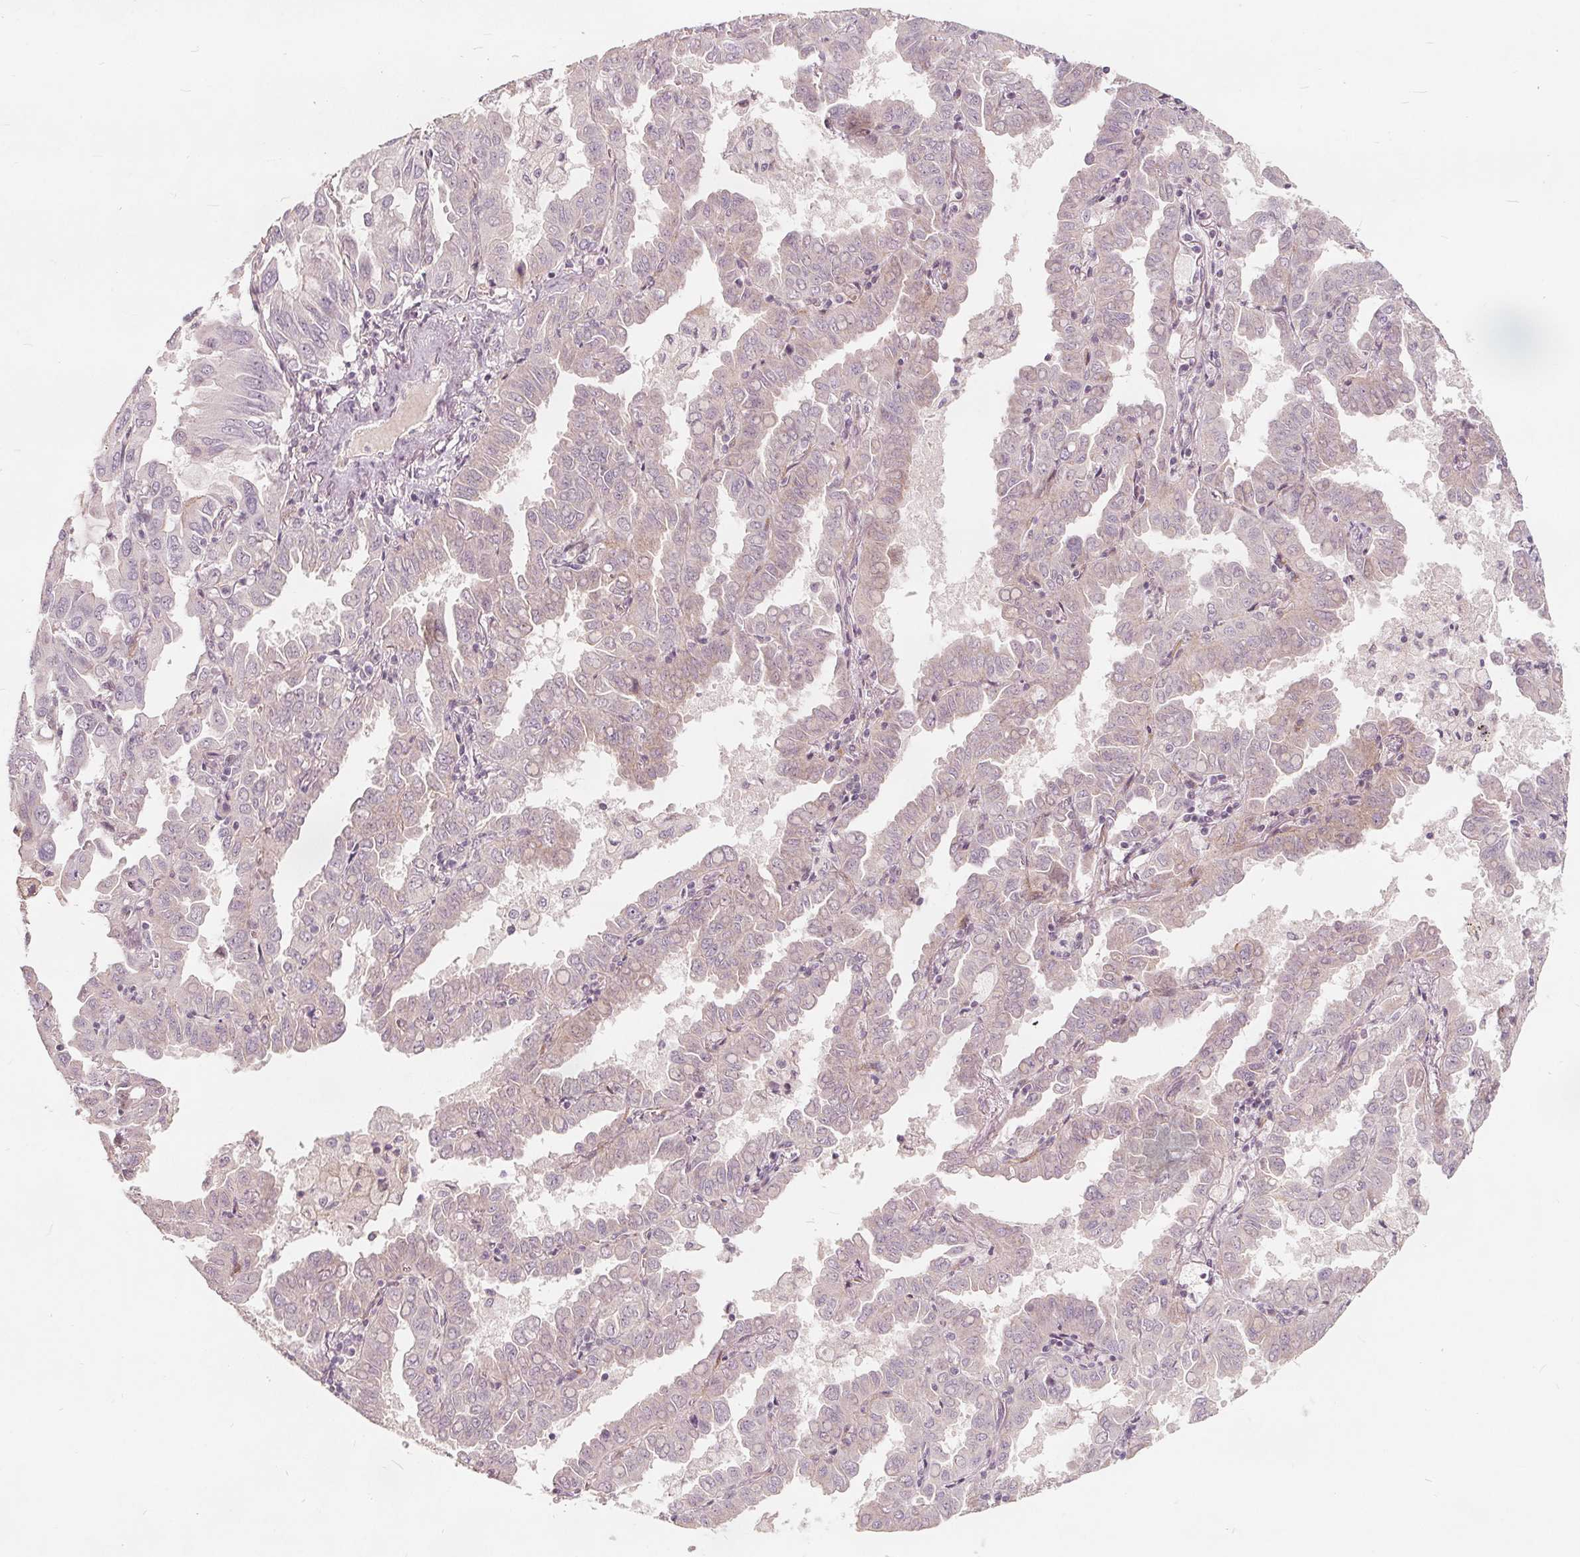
{"staining": {"intensity": "negative", "quantity": "none", "location": "none"}, "tissue": "lung cancer", "cell_type": "Tumor cells", "image_type": "cancer", "snomed": [{"axis": "morphology", "description": "Adenocarcinoma, NOS"}, {"axis": "topography", "description": "Lung"}], "caption": "Tumor cells are negative for protein expression in human lung adenocarcinoma. The staining is performed using DAB brown chromogen with nuclei counter-stained in using hematoxylin.", "gene": "PTPRT", "patient": {"sex": "male", "age": 64}}